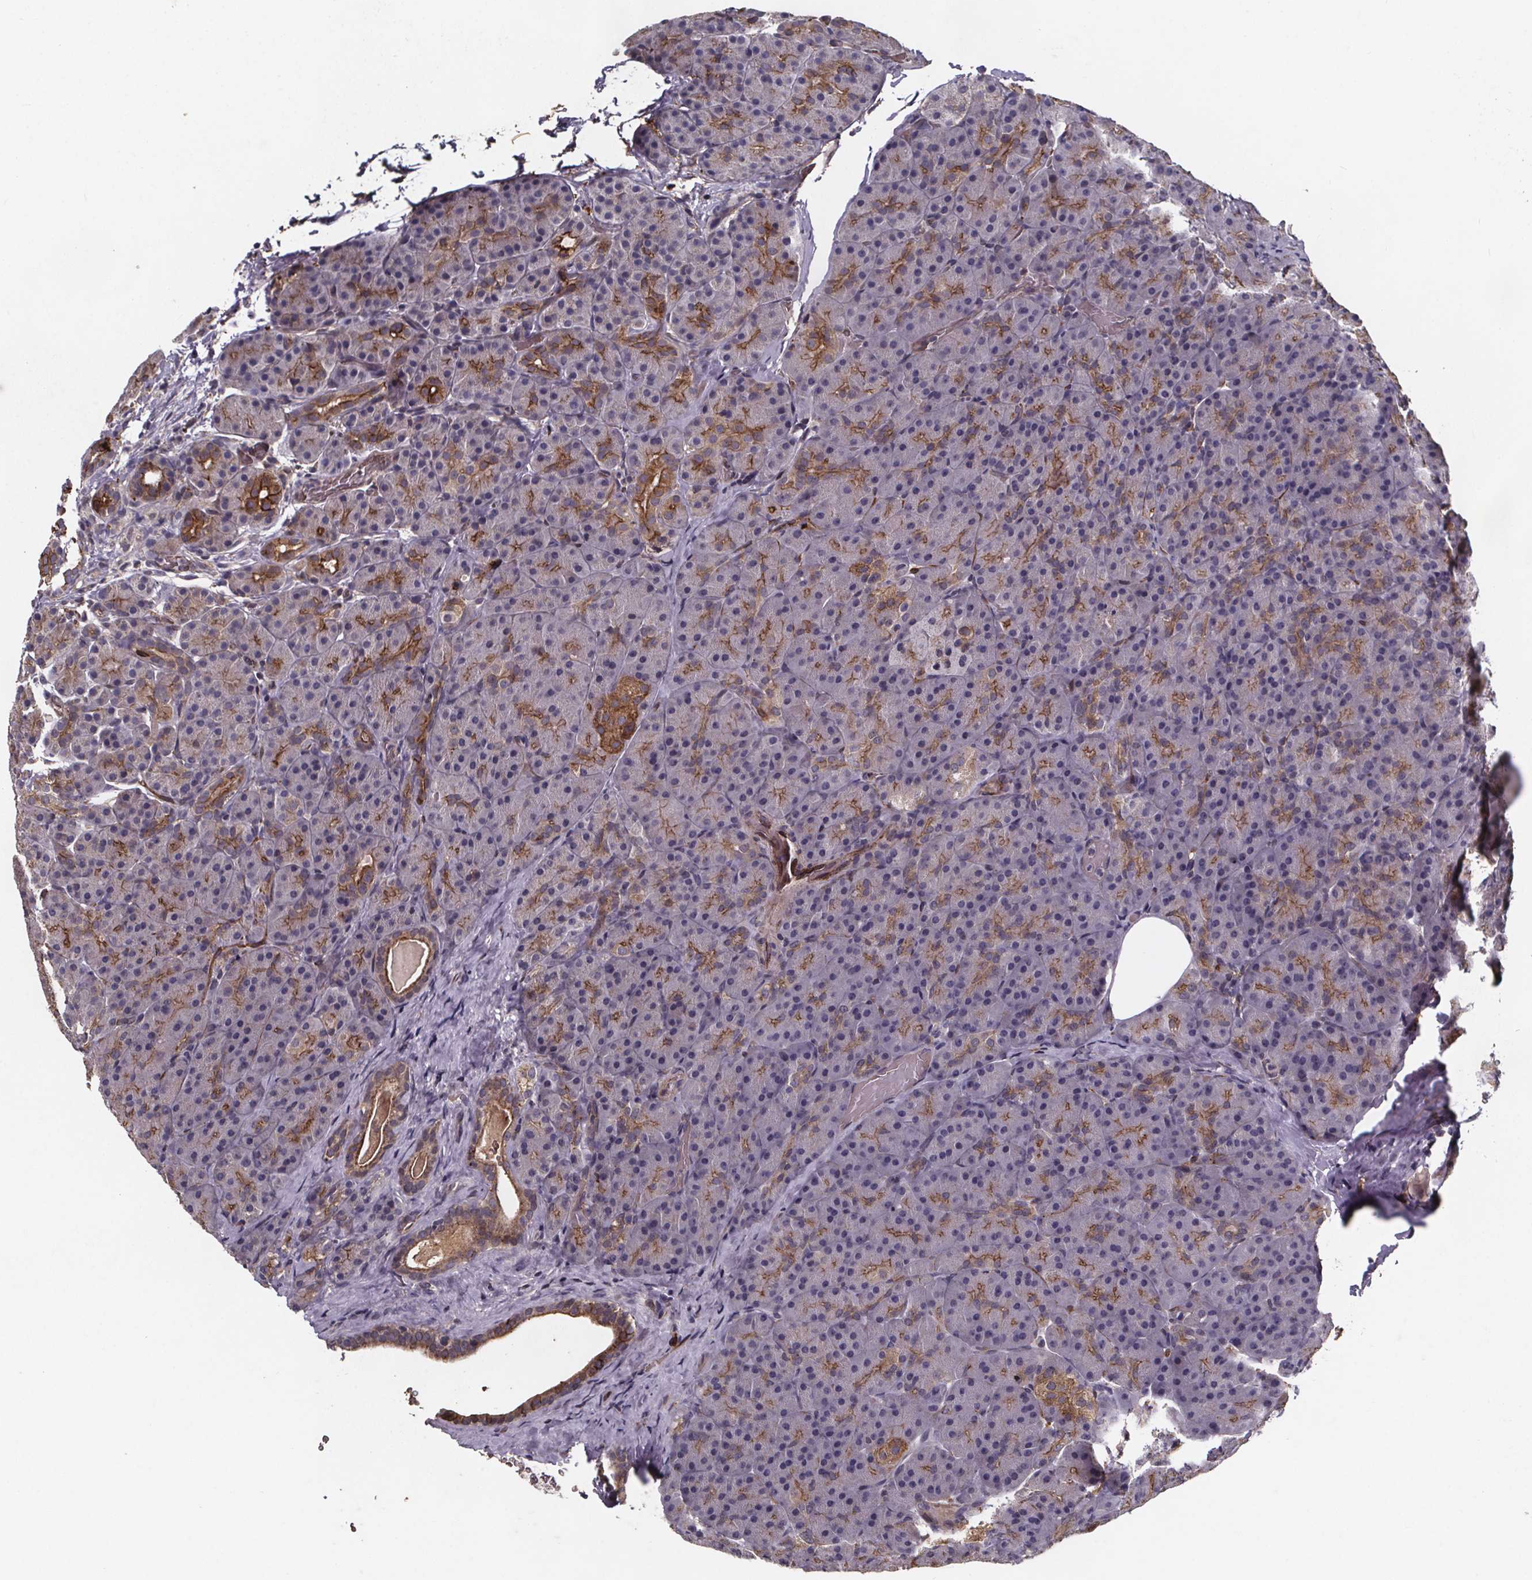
{"staining": {"intensity": "moderate", "quantity": "<25%", "location": "cytoplasmic/membranous"}, "tissue": "pancreas", "cell_type": "Exocrine glandular cells", "image_type": "normal", "snomed": [{"axis": "morphology", "description": "Normal tissue, NOS"}, {"axis": "topography", "description": "Pancreas"}], "caption": "Immunohistochemistry (IHC) (DAB) staining of benign pancreas exhibits moderate cytoplasmic/membranous protein expression in approximately <25% of exocrine glandular cells.", "gene": "FASTKD3", "patient": {"sex": "male", "age": 57}}